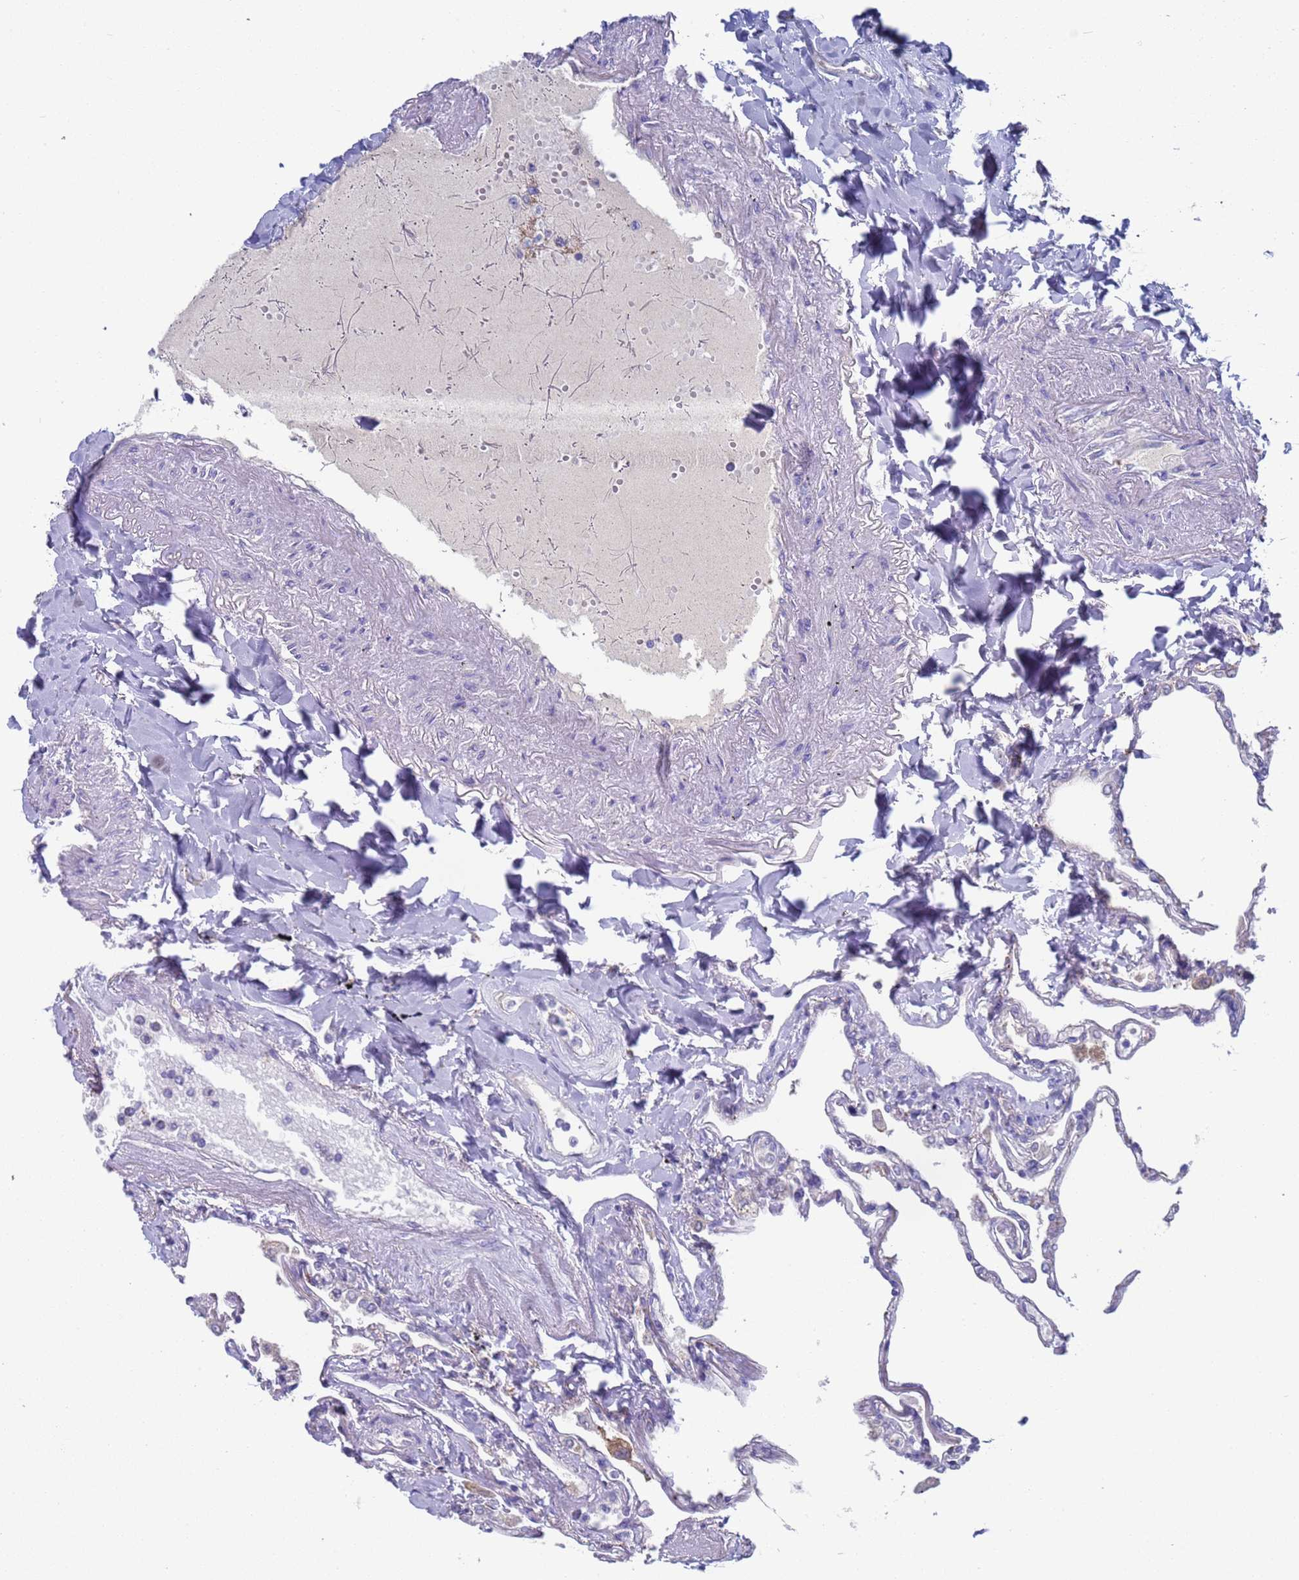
{"staining": {"intensity": "negative", "quantity": "none", "location": "none"}, "tissue": "lung", "cell_type": "Alveolar cells", "image_type": "normal", "snomed": [{"axis": "morphology", "description": "Normal tissue, NOS"}, {"axis": "topography", "description": "Lung"}], "caption": "A histopathology image of human lung is negative for staining in alveolar cells. (DAB (3,3'-diaminobenzidine) IHC visualized using brightfield microscopy, high magnification).", "gene": "PET117", "patient": {"sex": "female", "age": 67}}